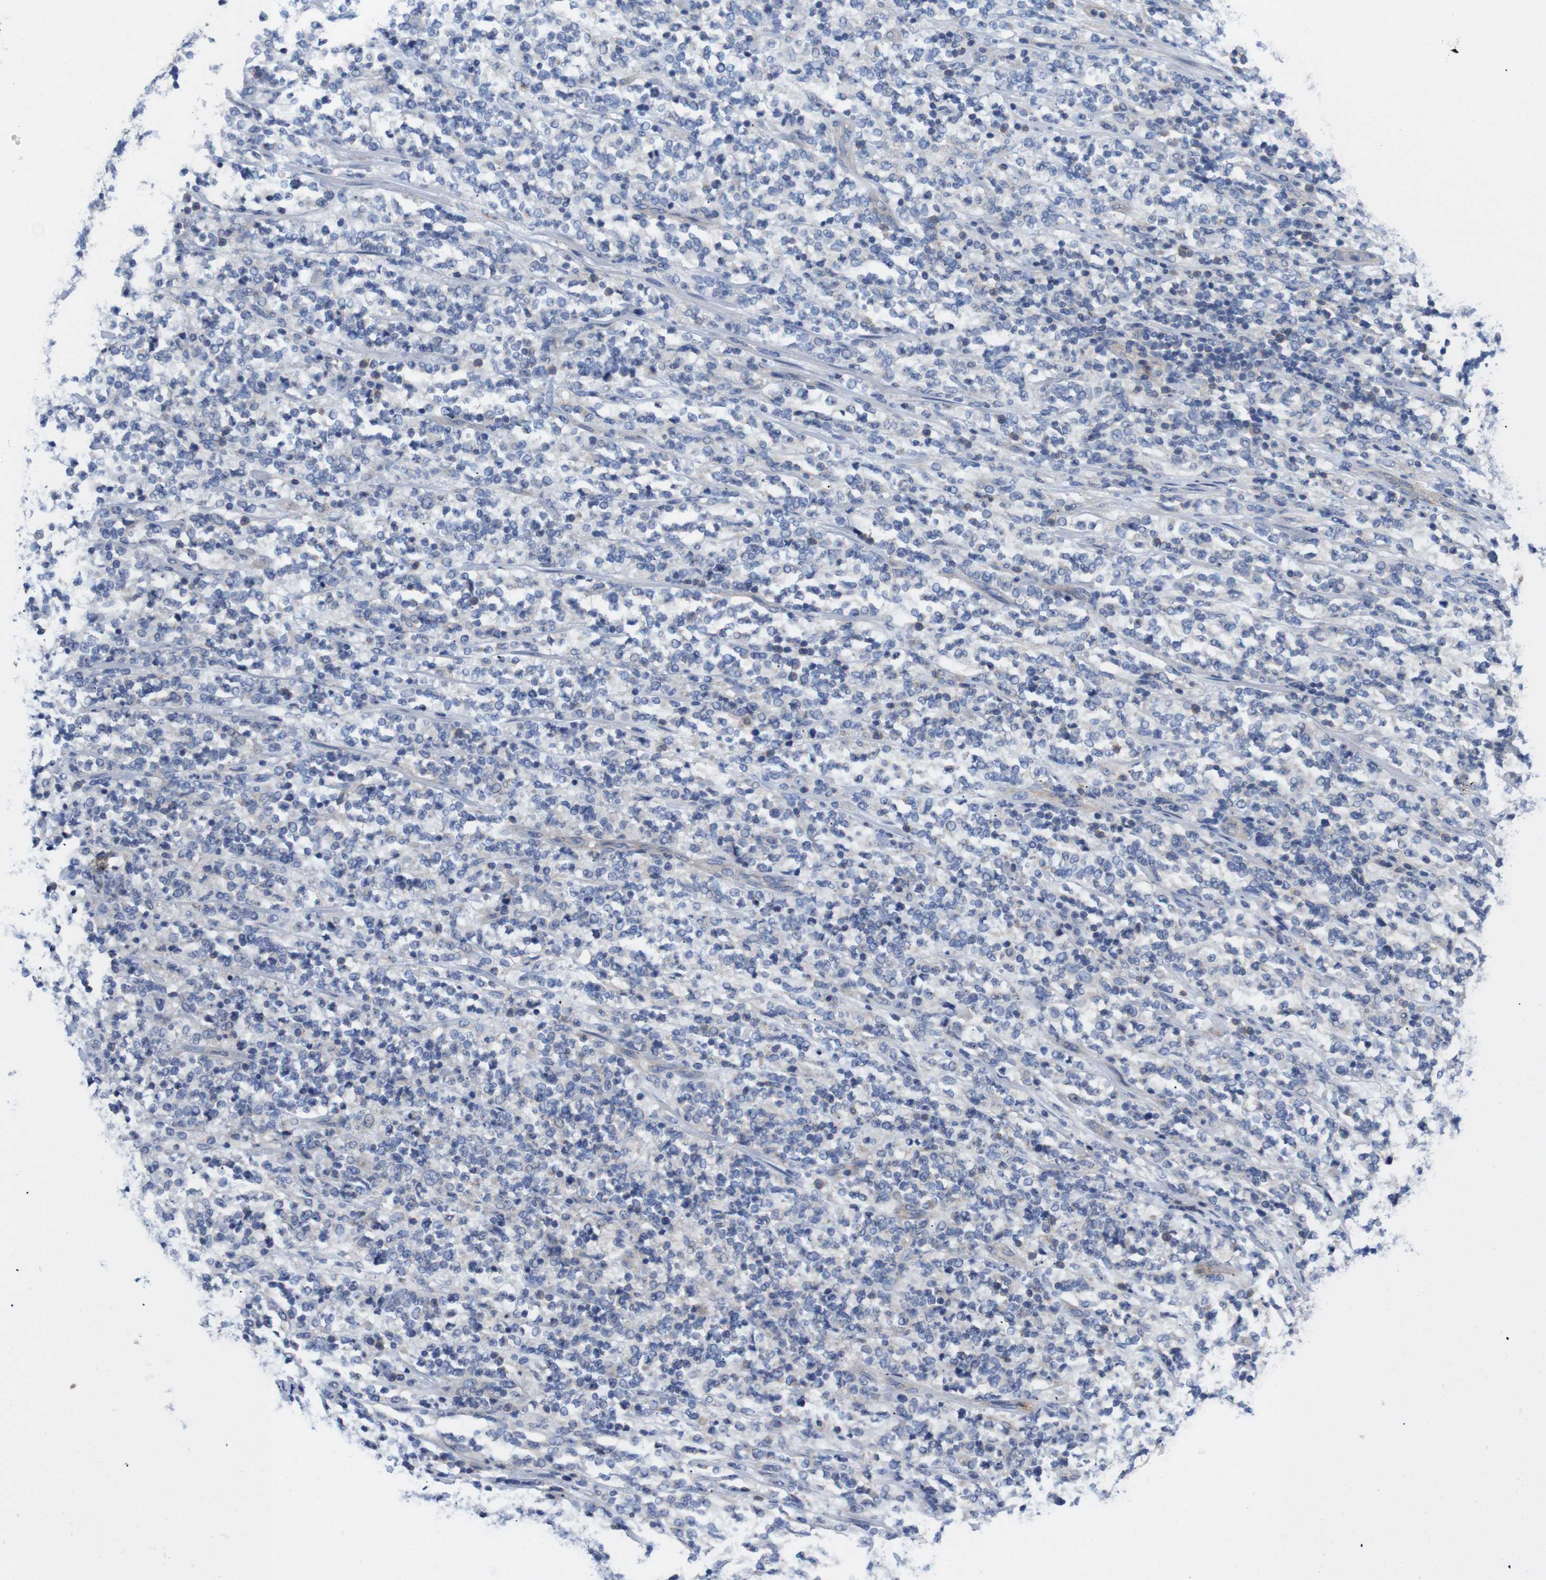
{"staining": {"intensity": "negative", "quantity": "none", "location": "none"}, "tissue": "lymphoma", "cell_type": "Tumor cells", "image_type": "cancer", "snomed": [{"axis": "morphology", "description": "Malignant lymphoma, non-Hodgkin's type, High grade"}, {"axis": "topography", "description": "Soft tissue"}], "caption": "Image shows no significant protein expression in tumor cells of malignant lymphoma, non-Hodgkin's type (high-grade).", "gene": "USH1C", "patient": {"sex": "male", "age": 18}}